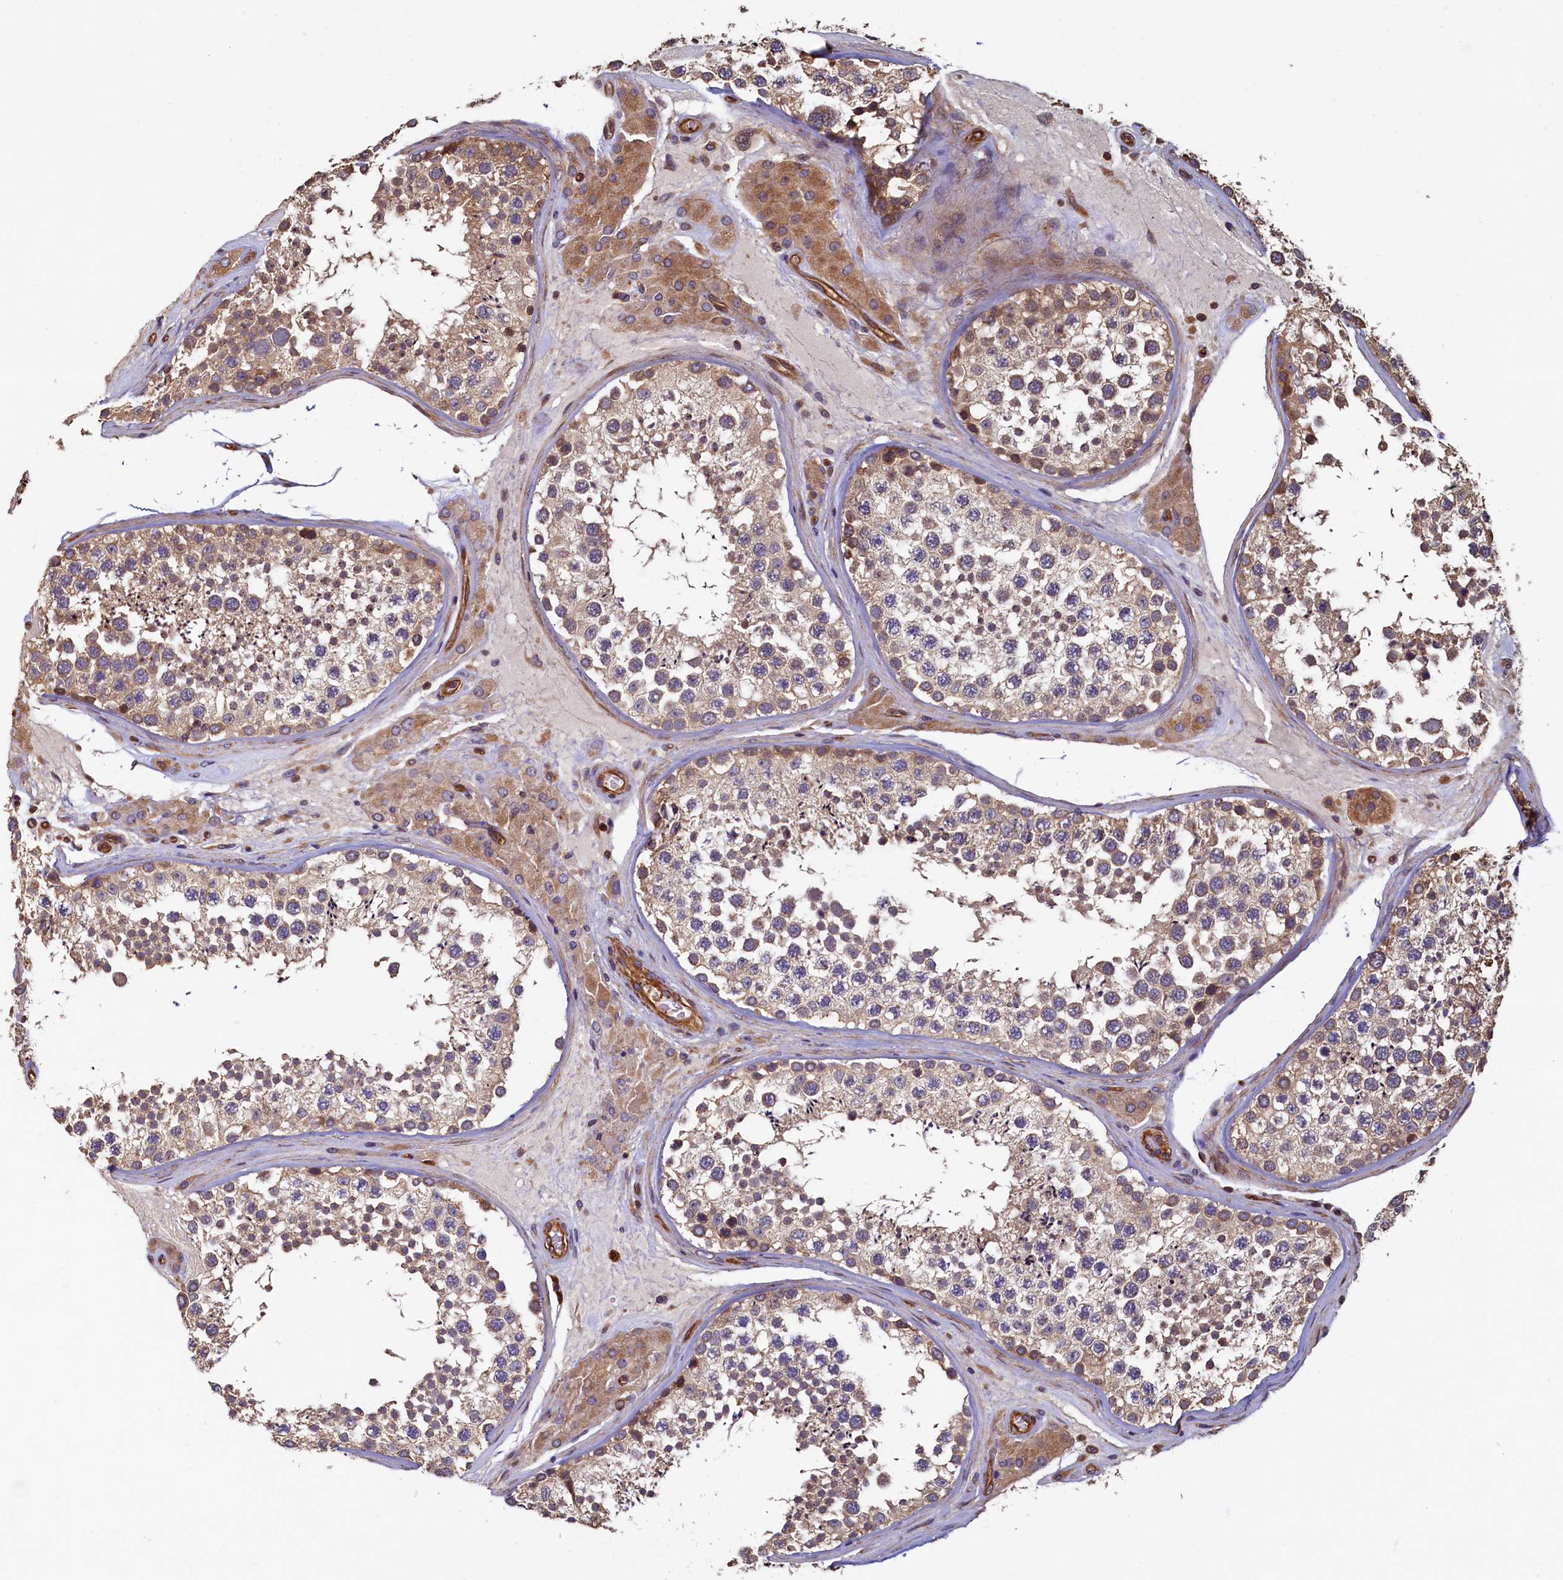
{"staining": {"intensity": "moderate", "quantity": "25%-75%", "location": "cytoplasmic/membranous"}, "tissue": "testis", "cell_type": "Cells in seminiferous ducts", "image_type": "normal", "snomed": [{"axis": "morphology", "description": "Normal tissue, NOS"}, {"axis": "topography", "description": "Testis"}], "caption": "Human testis stained for a protein (brown) reveals moderate cytoplasmic/membranous positive positivity in about 25%-75% of cells in seminiferous ducts.", "gene": "CCDC102B", "patient": {"sex": "male", "age": 46}}